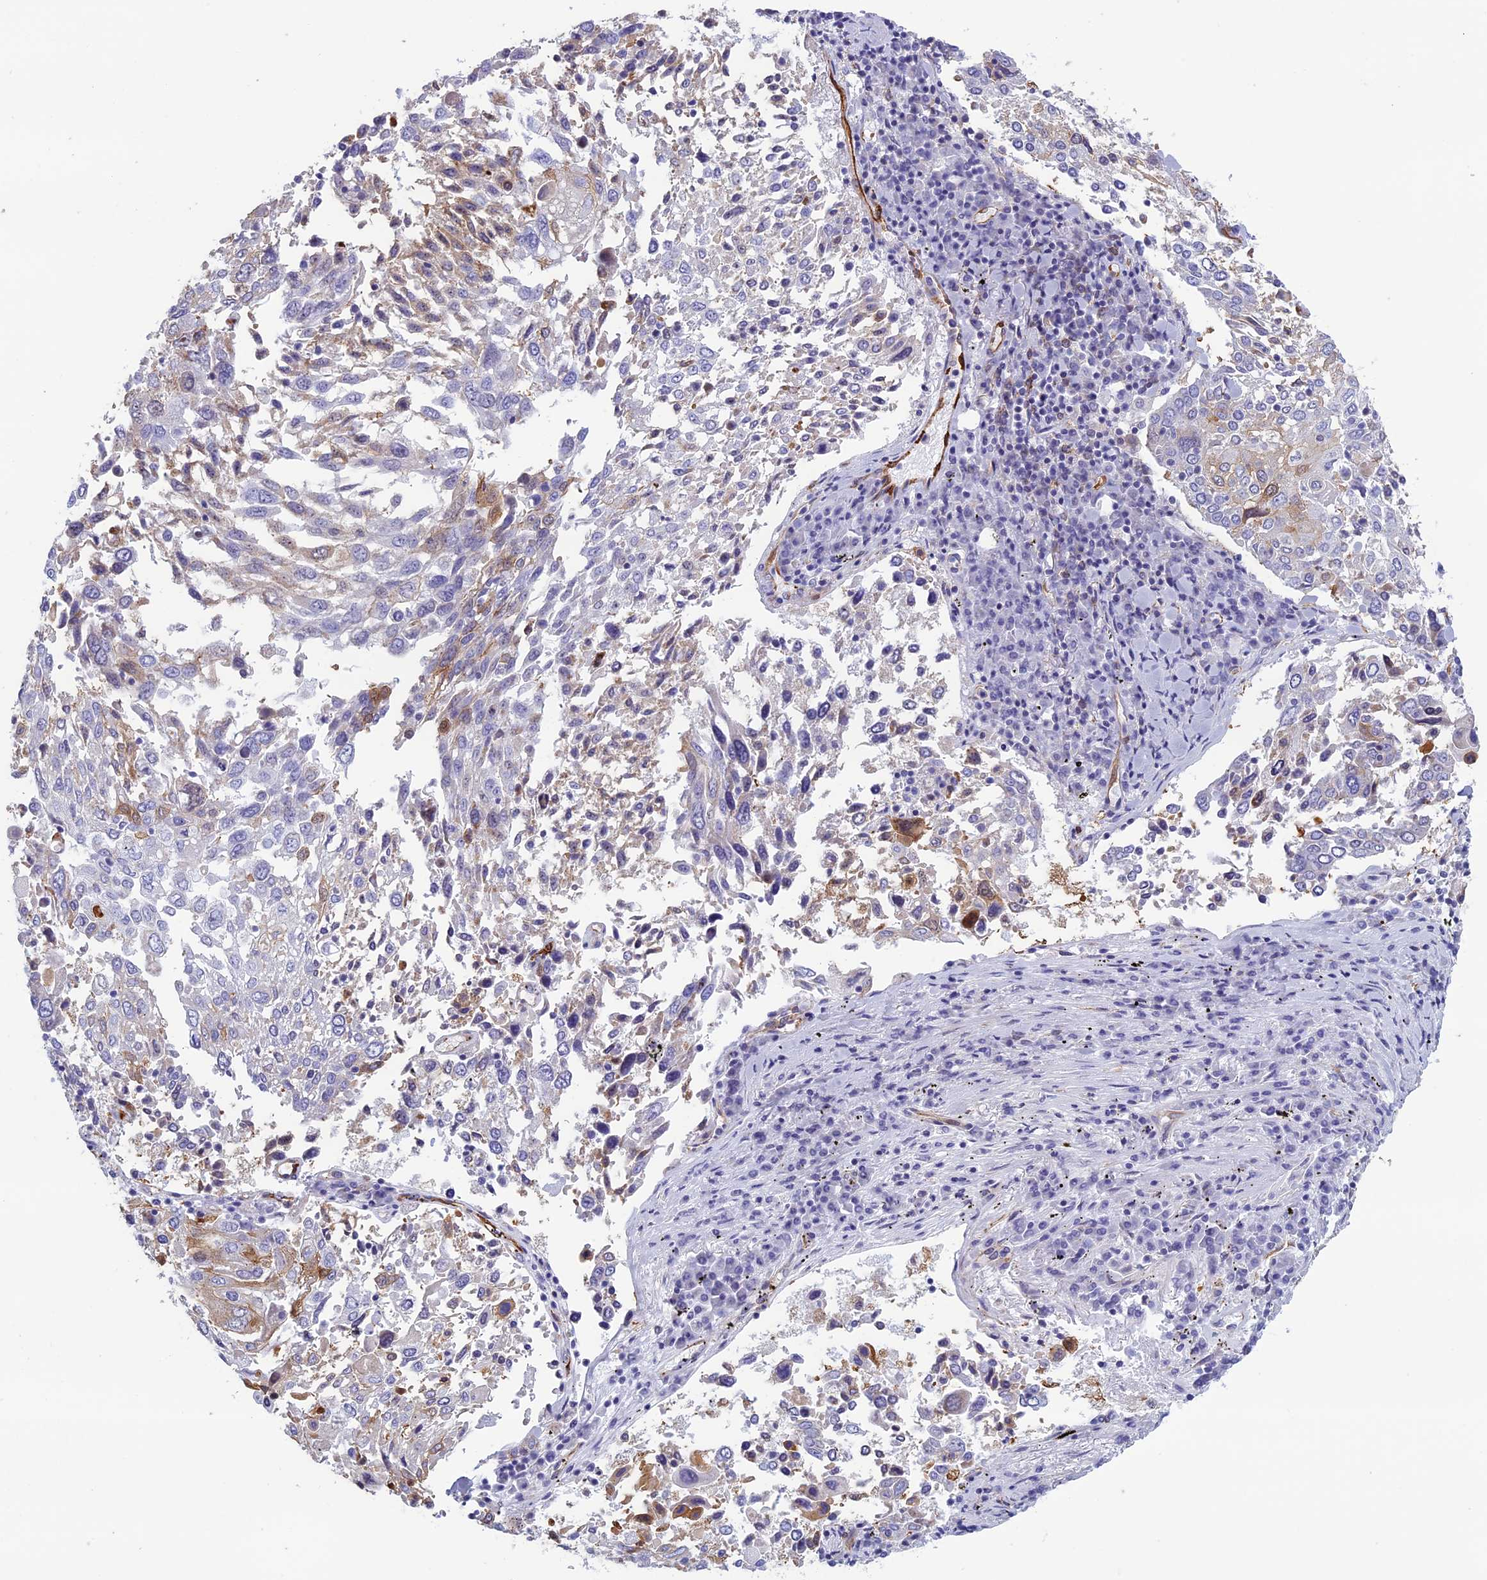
{"staining": {"intensity": "moderate", "quantity": "<25%", "location": "cytoplasmic/membranous"}, "tissue": "lung cancer", "cell_type": "Tumor cells", "image_type": "cancer", "snomed": [{"axis": "morphology", "description": "Squamous cell carcinoma, NOS"}, {"axis": "topography", "description": "Lung"}], "caption": "IHC of lung squamous cell carcinoma exhibits low levels of moderate cytoplasmic/membranous expression in approximately <25% of tumor cells.", "gene": "ANGPTL2", "patient": {"sex": "male", "age": 65}}